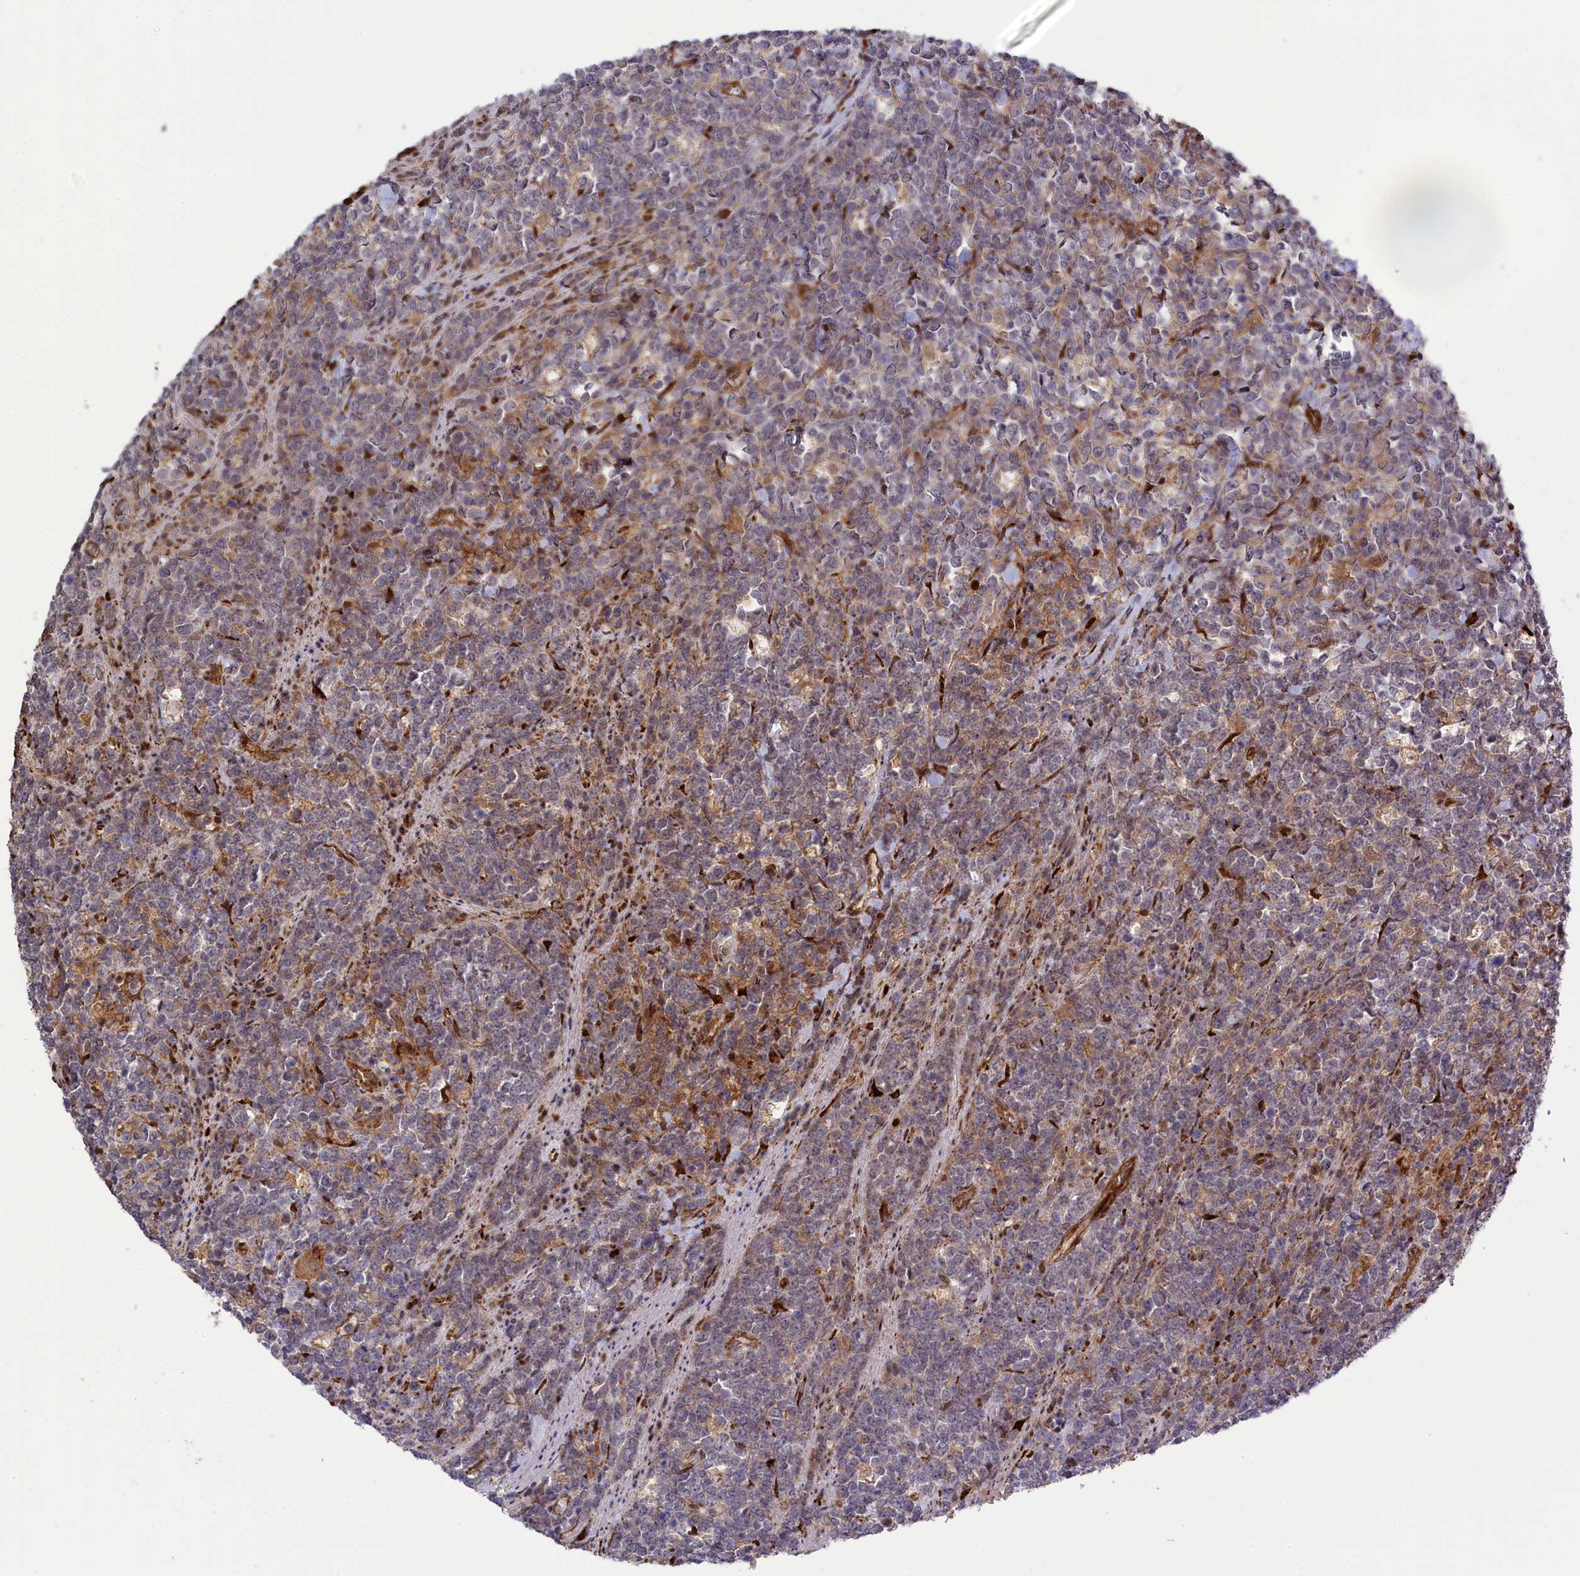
{"staining": {"intensity": "weak", "quantity": "<25%", "location": "cytoplasmic/membranous"}, "tissue": "lymphoma", "cell_type": "Tumor cells", "image_type": "cancer", "snomed": [{"axis": "morphology", "description": "Malignant lymphoma, non-Hodgkin's type, High grade"}, {"axis": "topography", "description": "Small intestine"}], "caption": "An image of lymphoma stained for a protein shows no brown staining in tumor cells.", "gene": "DDX60L", "patient": {"sex": "male", "age": 8}}